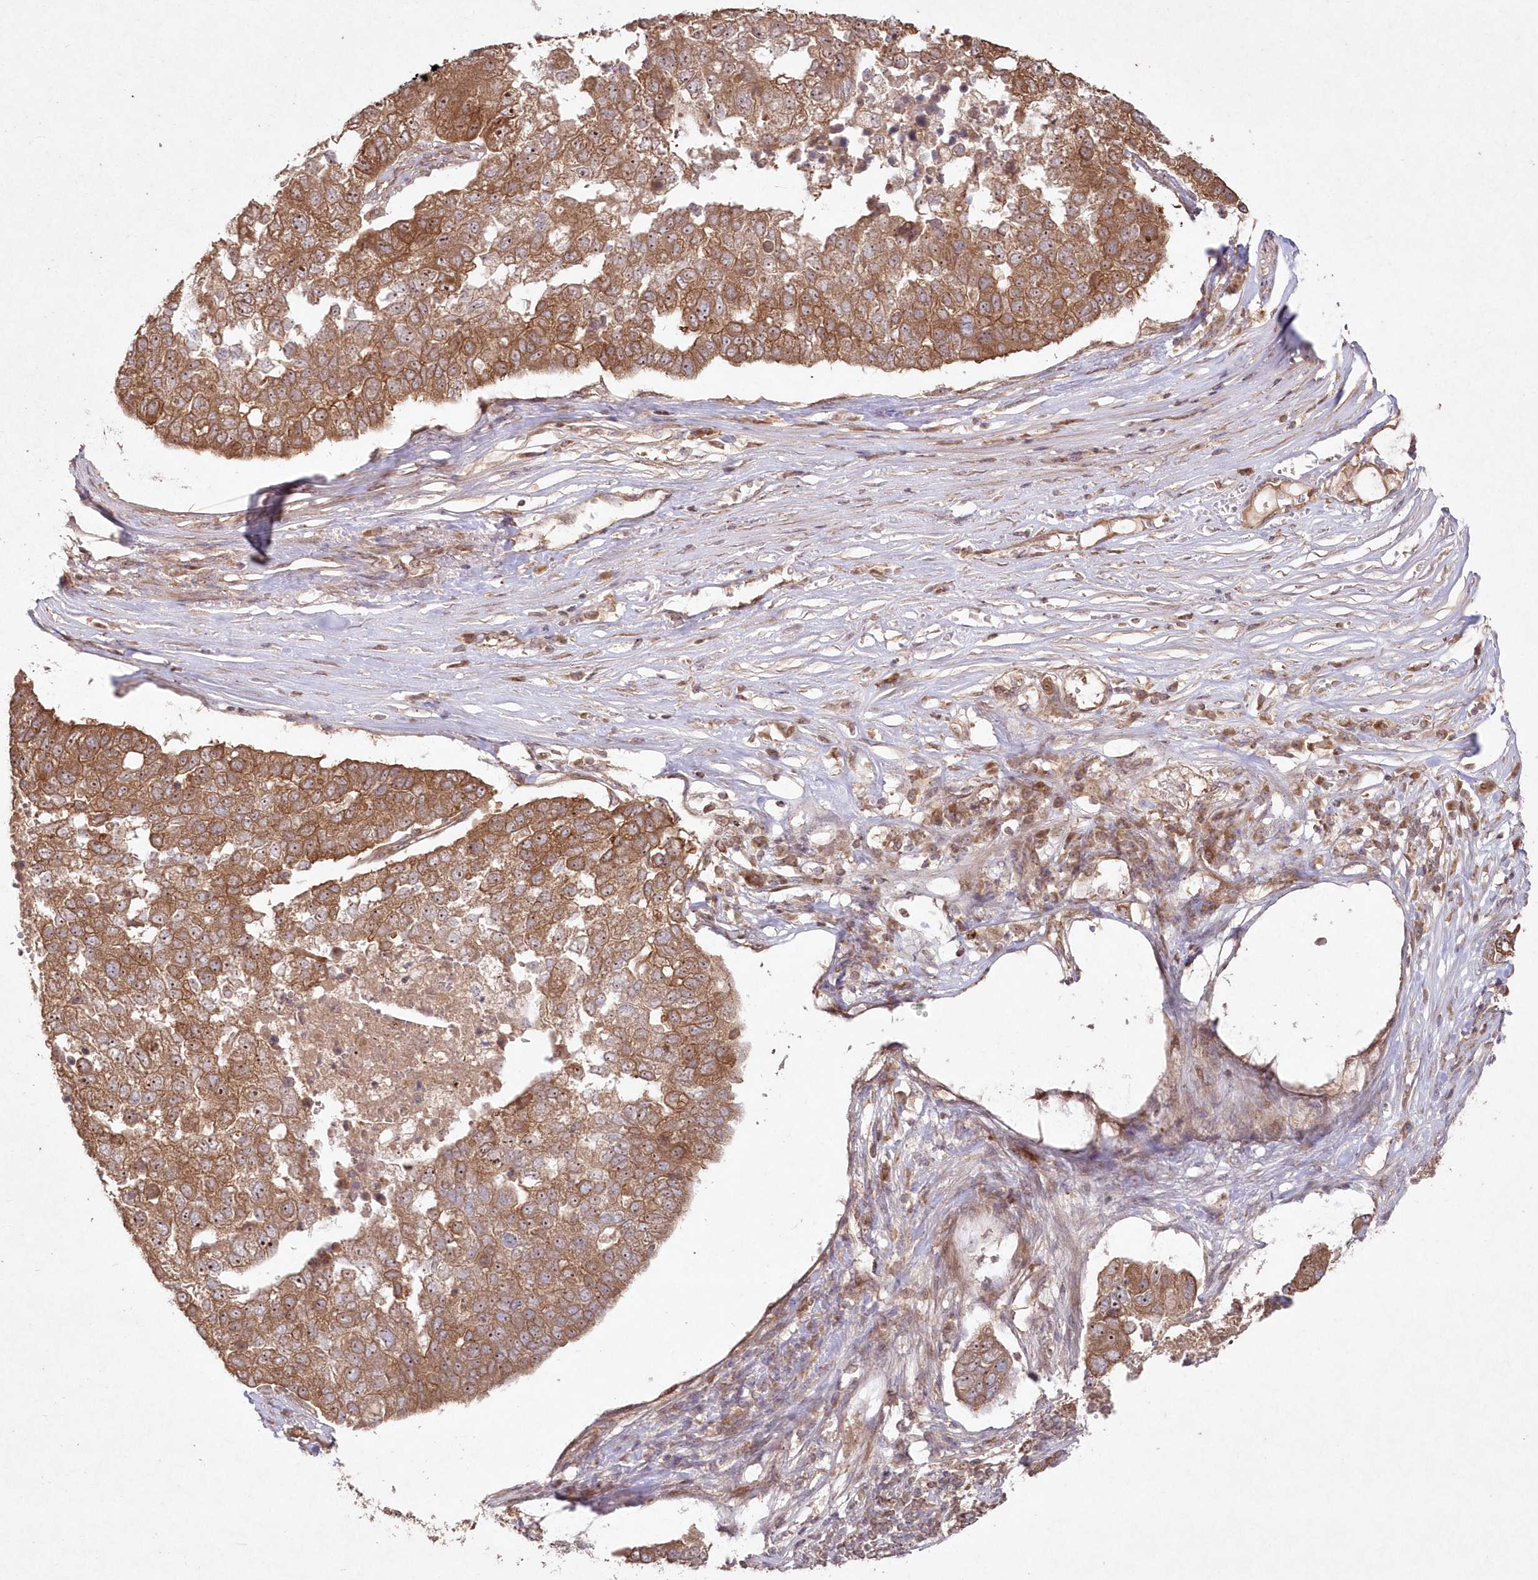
{"staining": {"intensity": "moderate", "quantity": ">75%", "location": "cytoplasmic/membranous,nuclear"}, "tissue": "pancreatic cancer", "cell_type": "Tumor cells", "image_type": "cancer", "snomed": [{"axis": "morphology", "description": "Adenocarcinoma, NOS"}, {"axis": "topography", "description": "Pancreas"}], "caption": "Moderate cytoplasmic/membranous and nuclear protein positivity is seen in approximately >75% of tumor cells in pancreatic adenocarcinoma.", "gene": "SERINC1", "patient": {"sex": "female", "age": 61}}